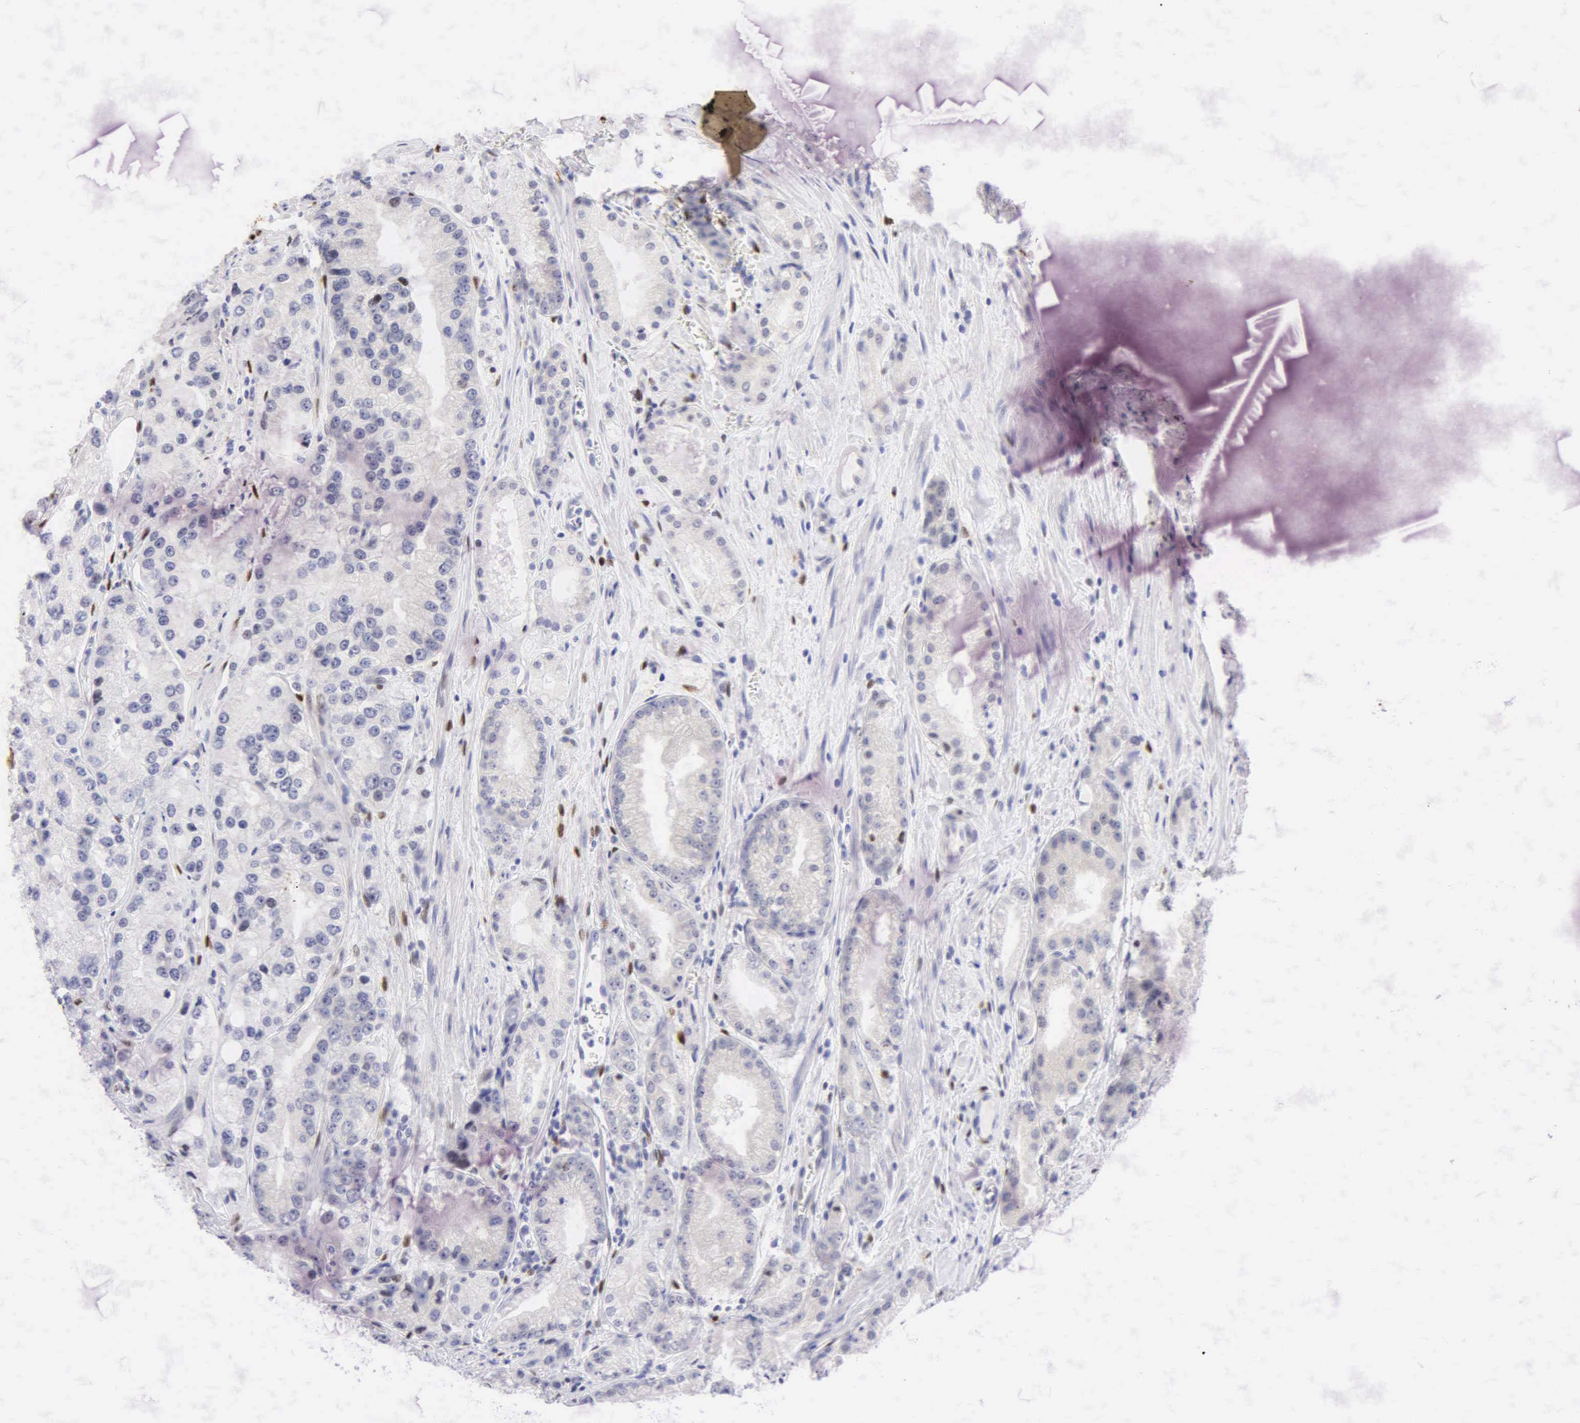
{"staining": {"intensity": "negative", "quantity": "none", "location": "none"}, "tissue": "prostate cancer", "cell_type": "Tumor cells", "image_type": "cancer", "snomed": [{"axis": "morphology", "description": "Adenocarcinoma, Medium grade"}, {"axis": "topography", "description": "Prostate"}], "caption": "Immunohistochemical staining of prostate cancer (adenocarcinoma (medium-grade)) exhibits no significant staining in tumor cells.", "gene": "PGR", "patient": {"sex": "male", "age": 72}}